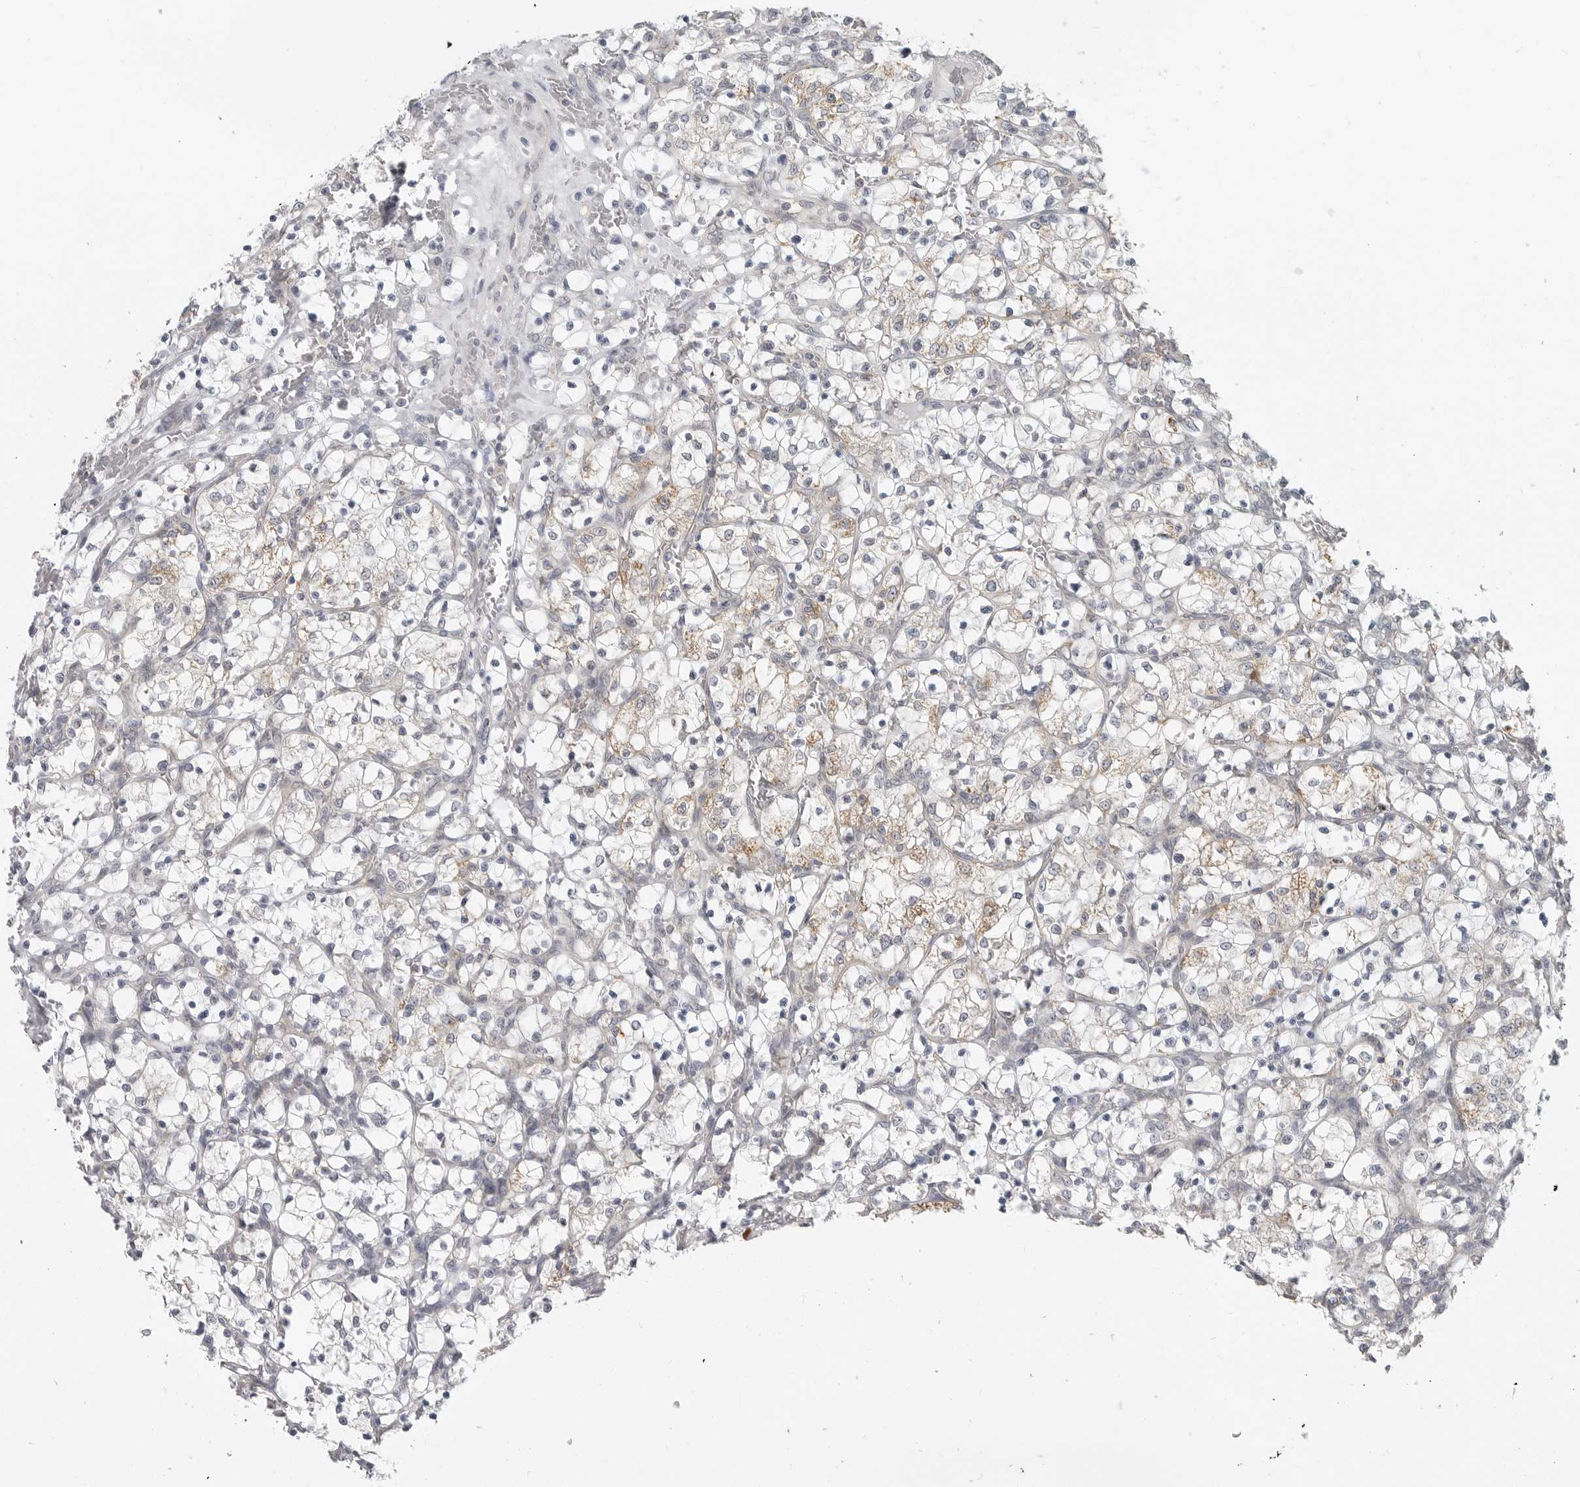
{"staining": {"intensity": "weak", "quantity": "25%-75%", "location": "cytoplasmic/membranous"}, "tissue": "renal cancer", "cell_type": "Tumor cells", "image_type": "cancer", "snomed": [{"axis": "morphology", "description": "Adenocarcinoma, NOS"}, {"axis": "topography", "description": "Kidney"}], "caption": "A photomicrograph showing weak cytoplasmic/membranous positivity in approximately 25%-75% of tumor cells in renal cancer, as visualized by brown immunohistochemical staining.", "gene": "IL12RB2", "patient": {"sex": "female", "age": 69}}